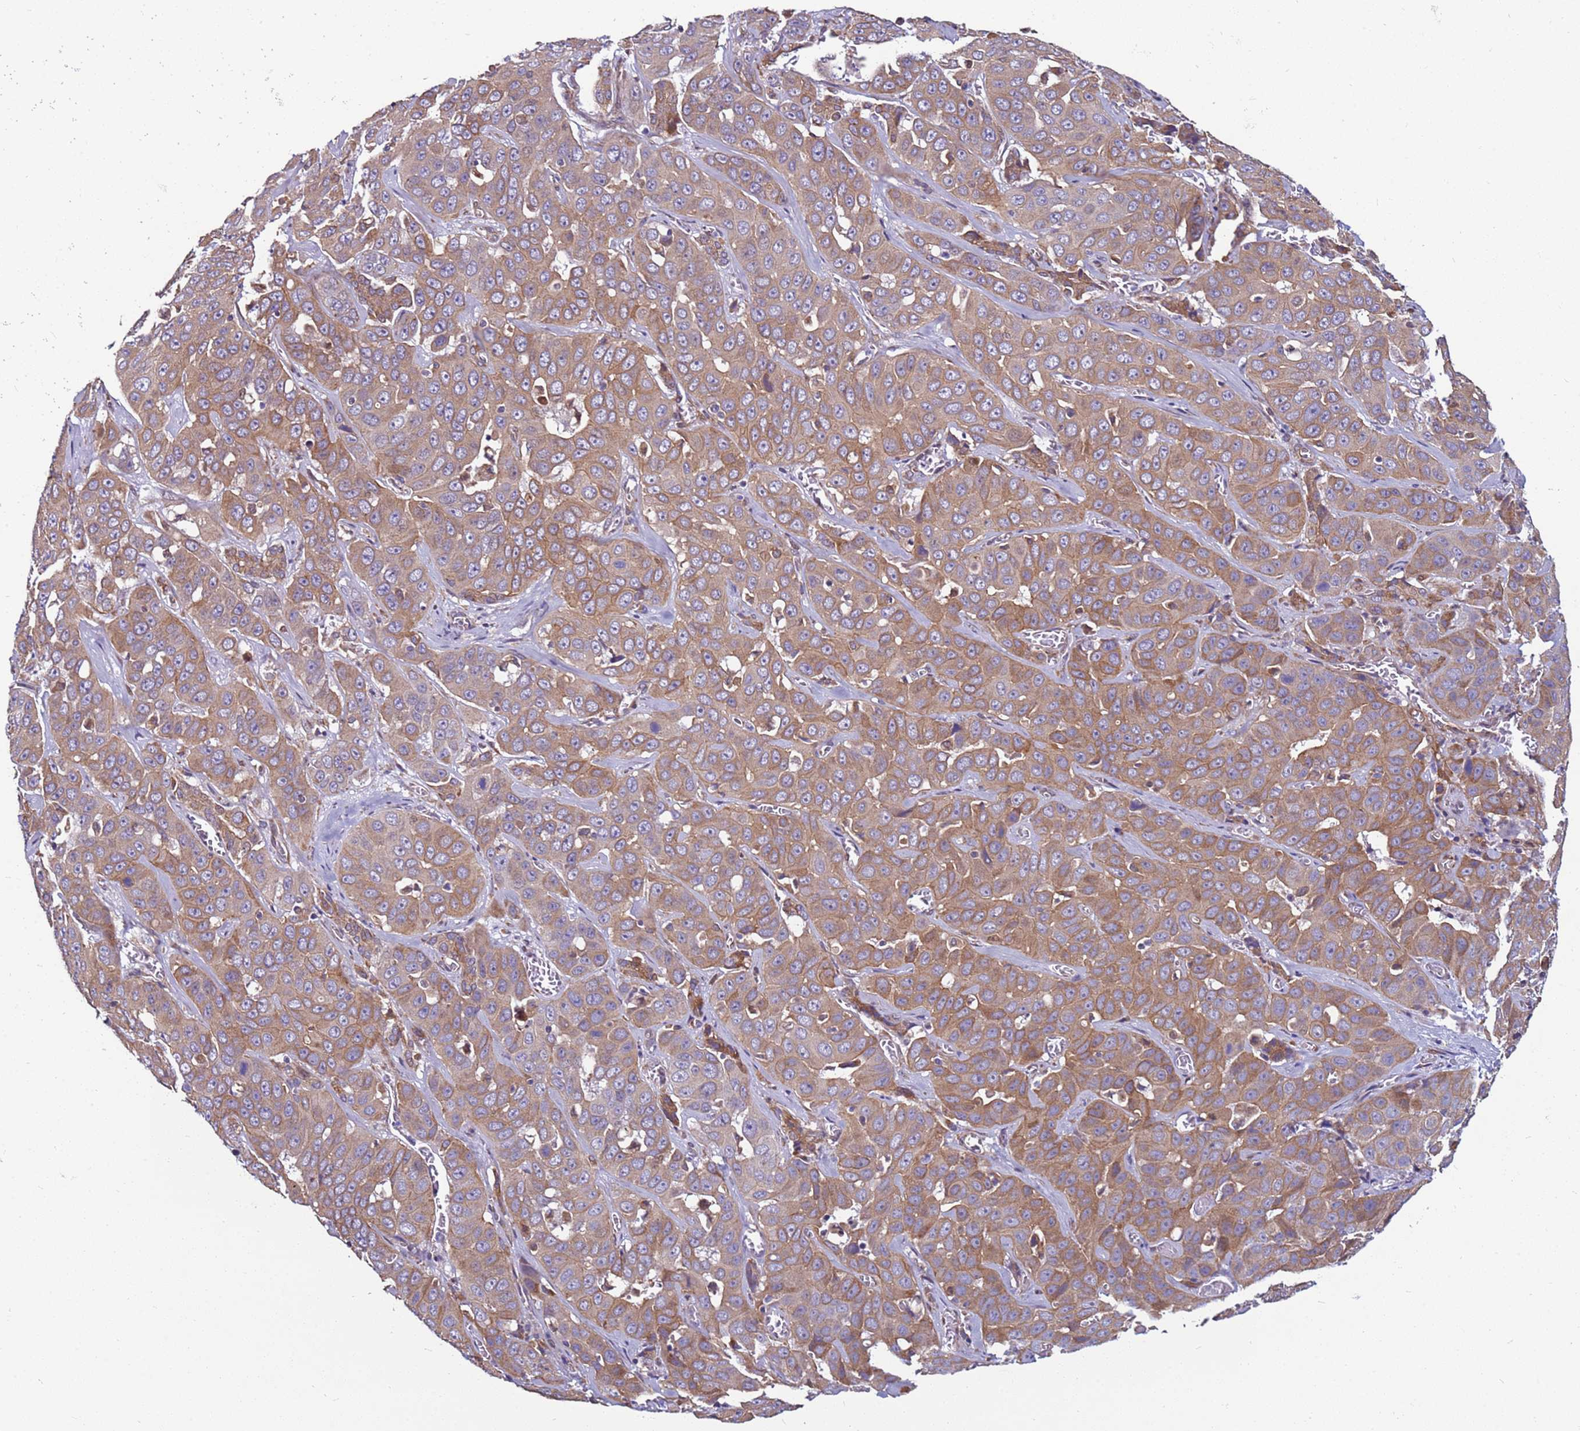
{"staining": {"intensity": "moderate", "quantity": ">75%", "location": "cytoplasmic/membranous"}, "tissue": "liver cancer", "cell_type": "Tumor cells", "image_type": "cancer", "snomed": [{"axis": "morphology", "description": "Cholangiocarcinoma"}, {"axis": "topography", "description": "Liver"}], "caption": "The immunohistochemical stain highlights moderate cytoplasmic/membranous positivity in tumor cells of liver cancer tissue.", "gene": "MCRIP1", "patient": {"sex": "female", "age": 52}}